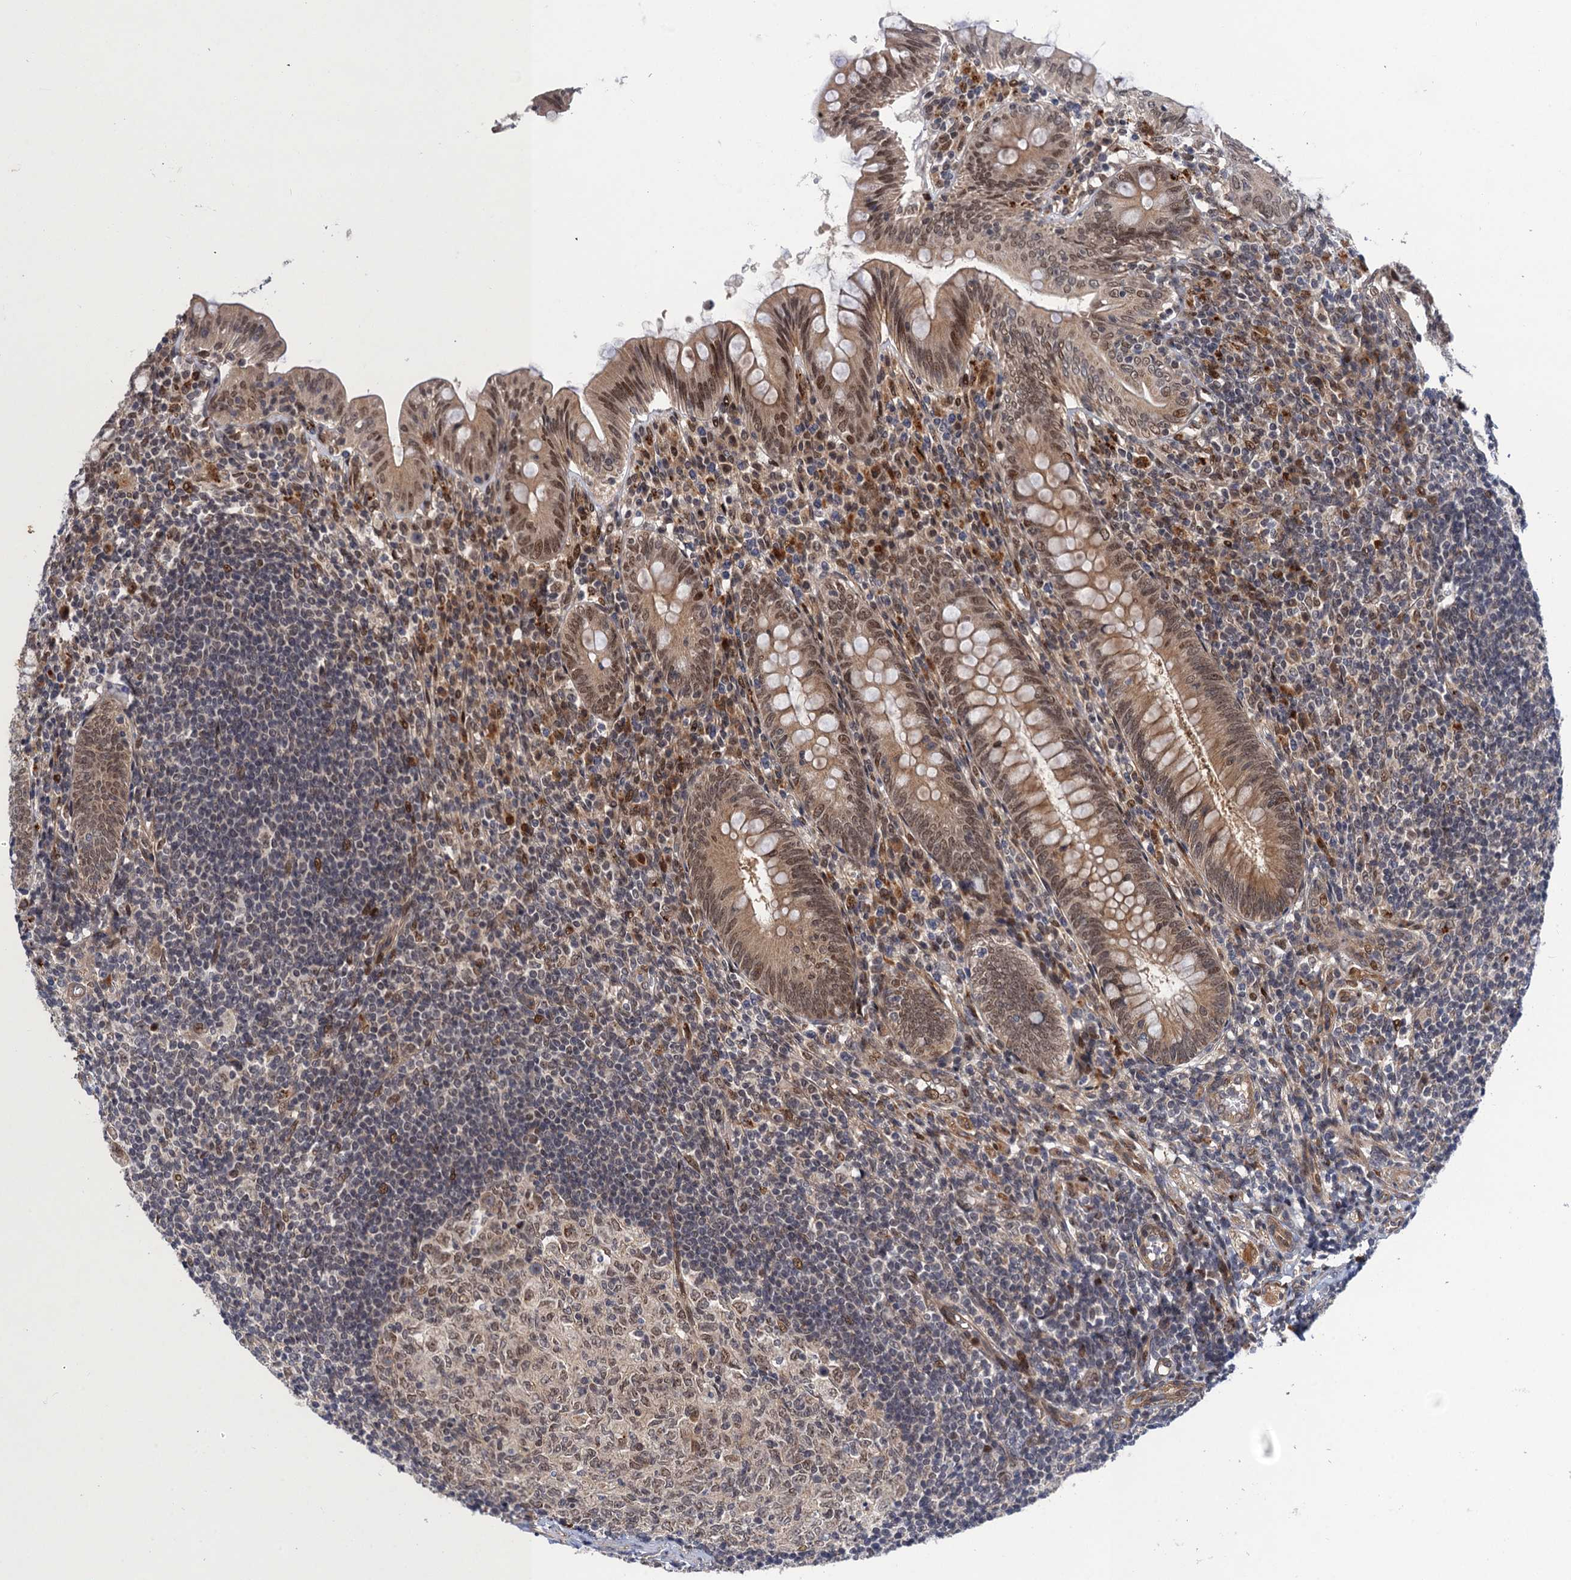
{"staining": {"intensity": "moderate", "quantity": ">75%", "location": "cytoplasmic/membranous,nuclear"}, "tissue": "appendix", "cell_type": "Glandular cells", "image_type": "normal", "snomed": [{"axis": "morphology", "description": "Normal tissue, NOS"}, {"axis": "topography", "description": "Appendix"}], "caption": "Protein staining of normal appendix displays moderate cytoplasmic/membranous,nuclear expression in about >75% of glandular cells.", "gene": "NEK8", "patient": {"sex": "male", "age": 14}}